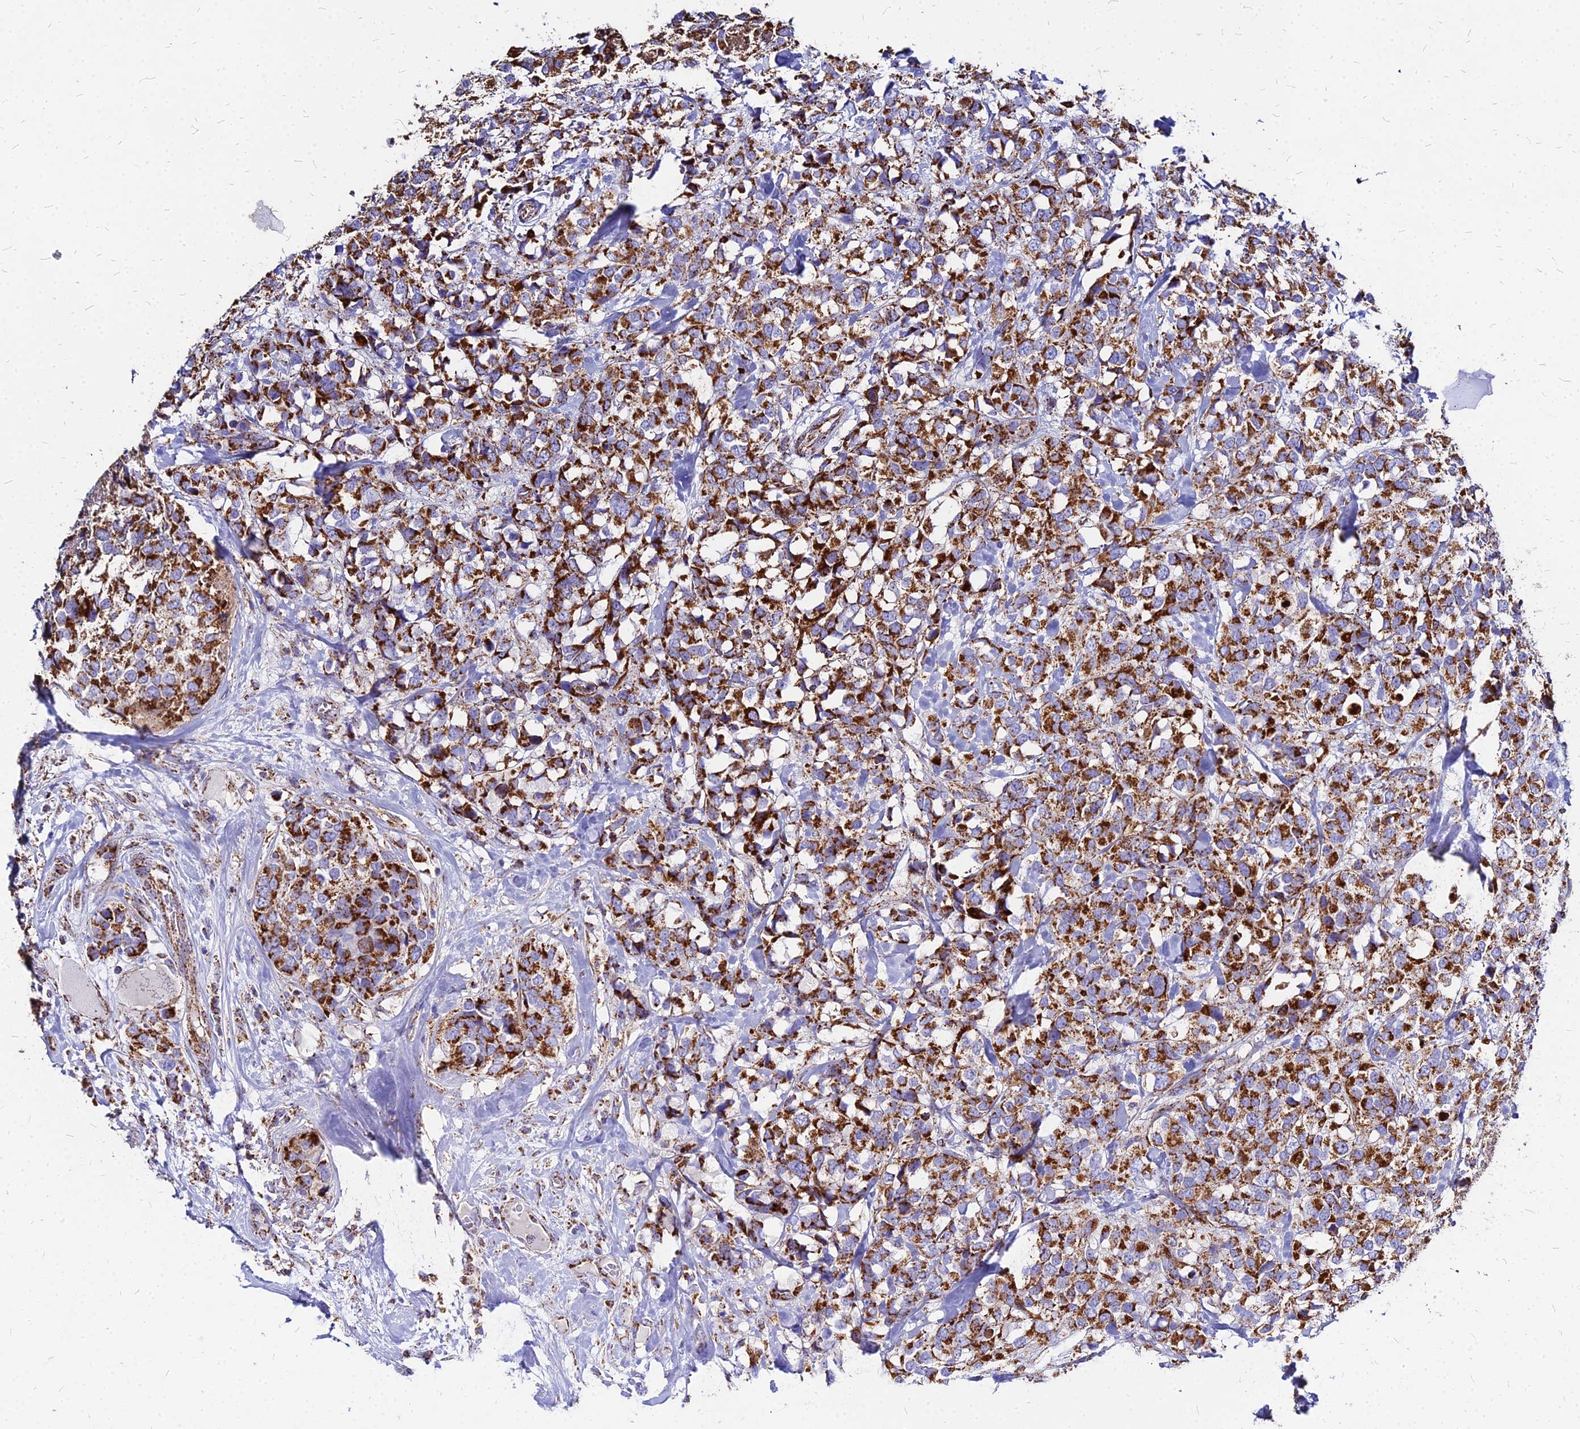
{"staining": {"intensity": "strong", "quantity": ">75%", "location": "cytoplasmic/membranous"}, "tissue": "breast cancer", "cell_type": "Tumor cells", "image_type": "cancer", "snomed": [{"axis": "morphology", "description": "Lobular carcinoma"}, {"axis": "topography", "description": "Breast"}], "caption": "A high amount of strong cytoplasmic/membranous positivity is appreciated in approximately >75% of tumor cells in breast cancer (lobular carcinoma) tissue.", "gene": "DLD", "patient": {"sex": "female", "age": 59}}